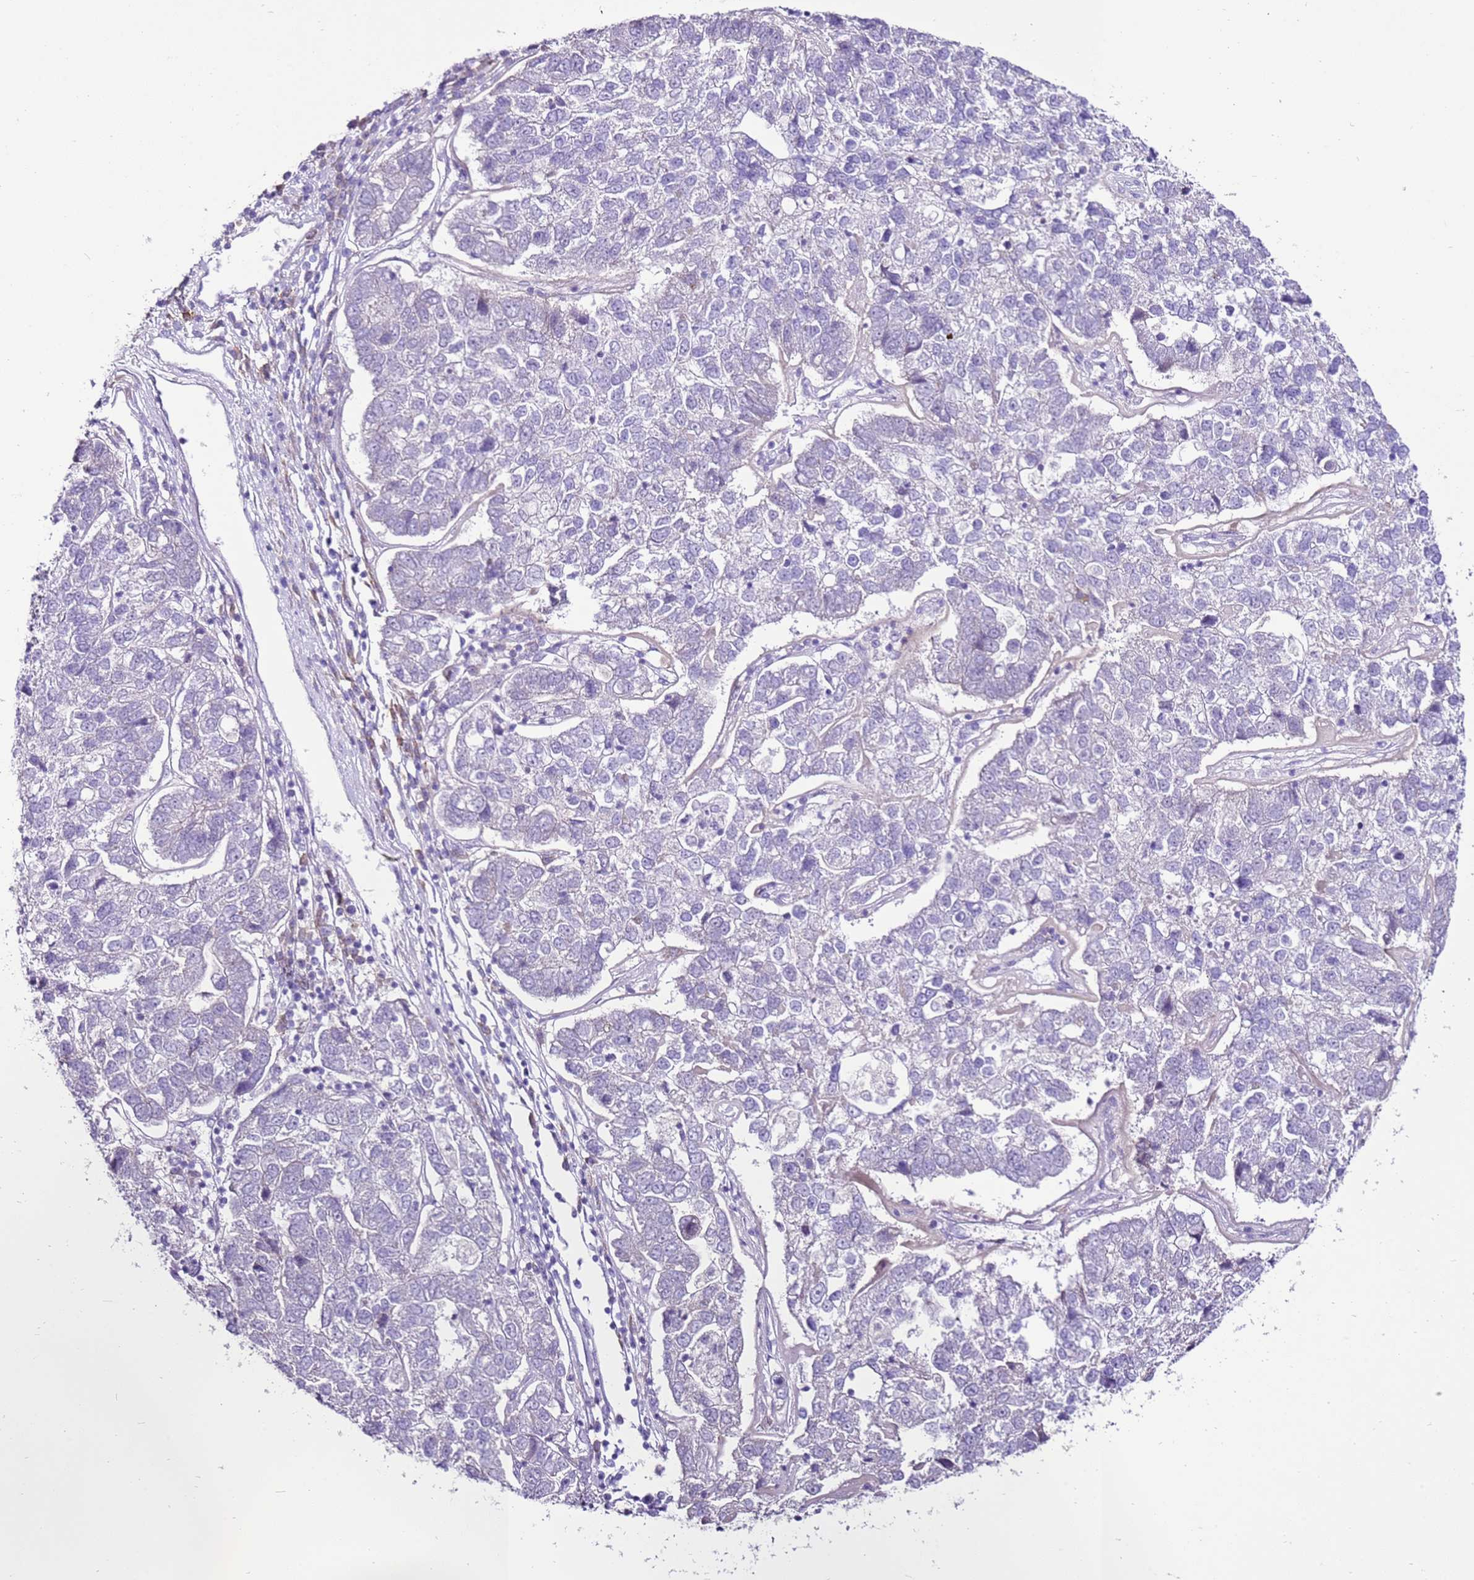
{"staining": {"intensity": "negative", "quantity": "none", "location": "none"}, "tissue": "pancreatic cancer", "cell_type": "Tumor cells", "image_type": "cancer", "snomed": [{"axis": "morphology", "description": "Adenocarcinoma, NOS"}, {"axis": "topography", "description": "Pancreas"}], "caption": "Human adenocarcinoma (pancreatic) stained for a protein using immunohistochemistry (IHC) demonstrates no expression in tumor cells.", "gene": "SLC38A5", "patient": {"sex": "female", "age": 61}}